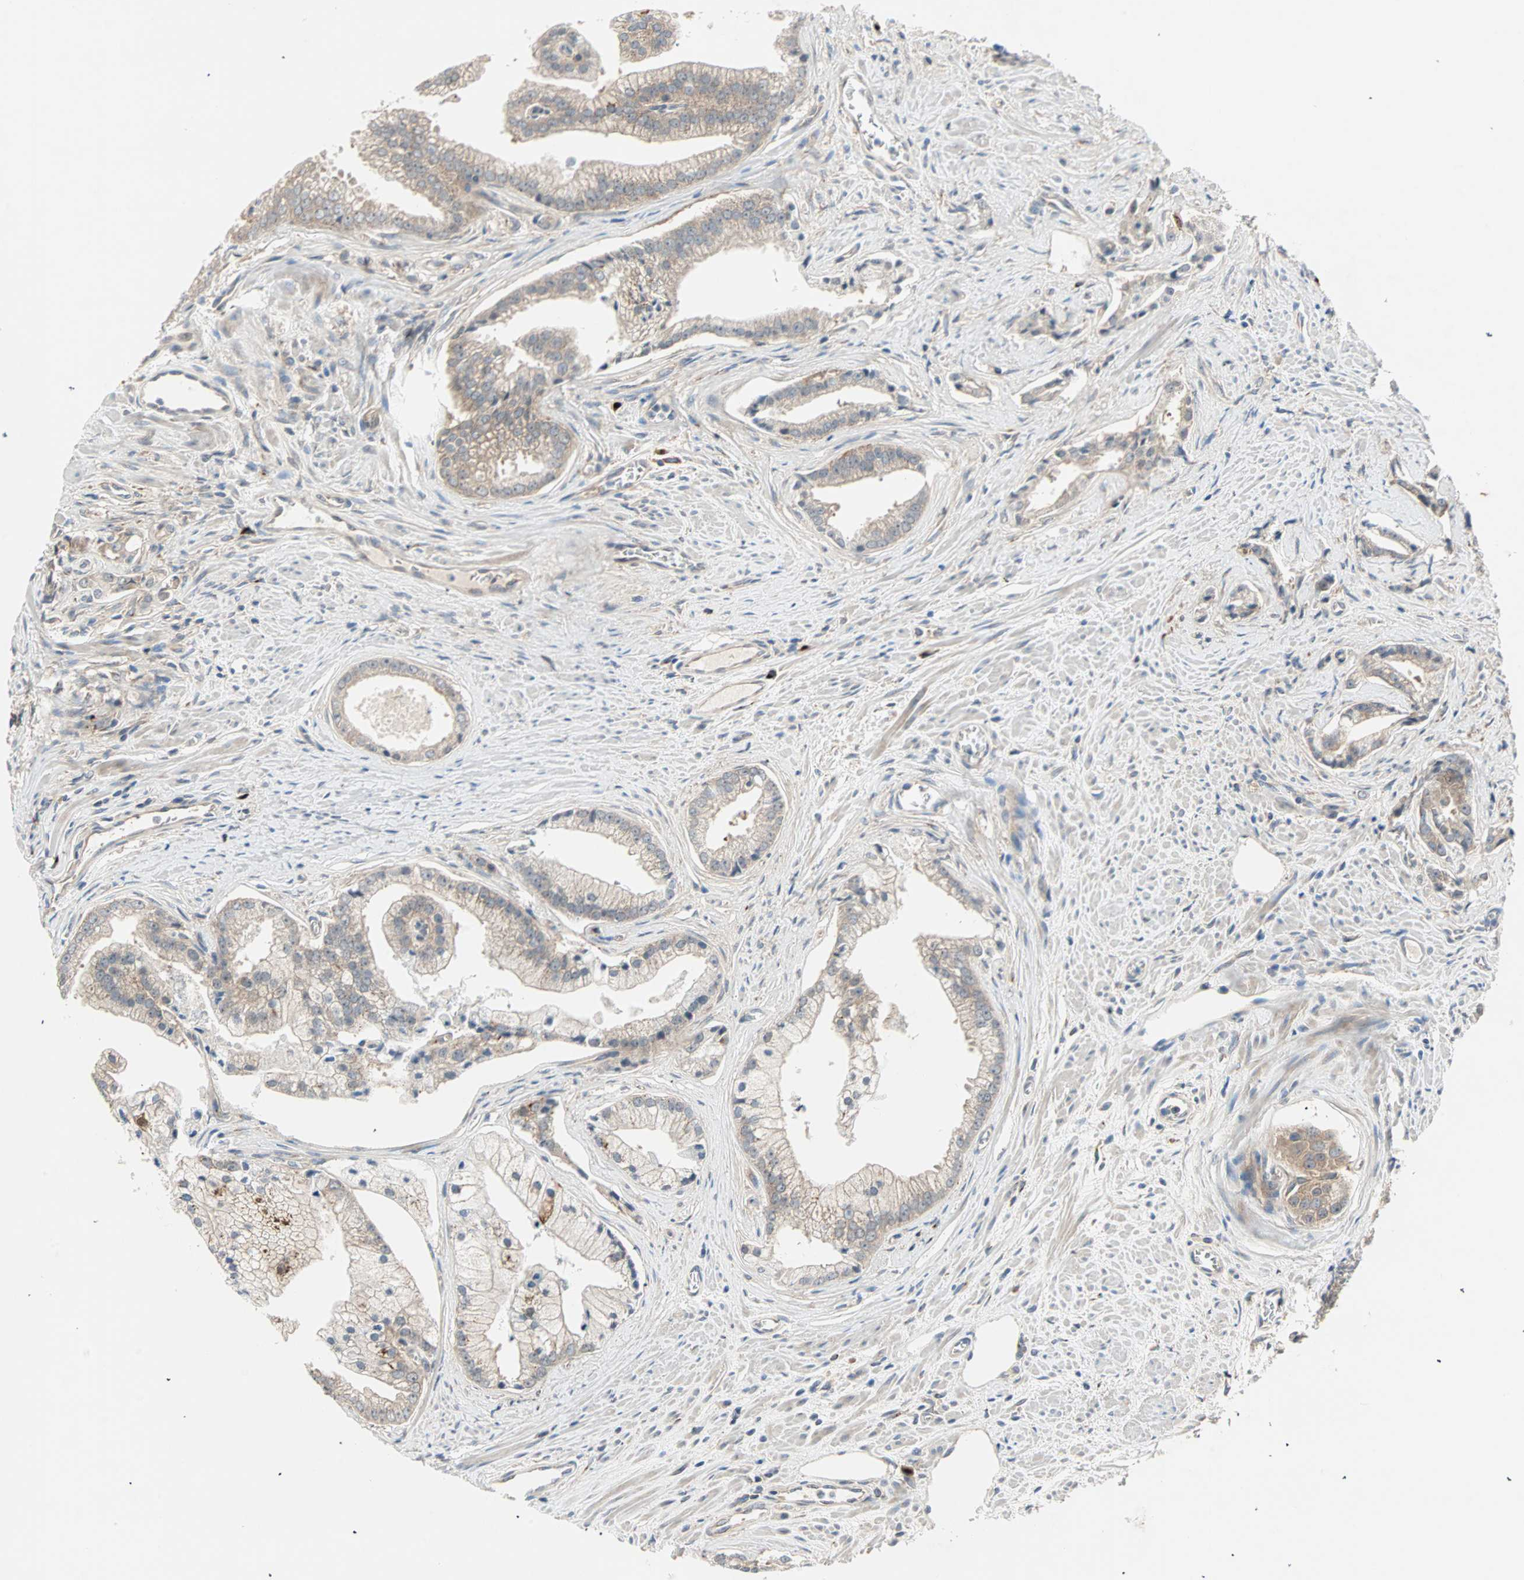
{"staining": {"intensity": "moderate", "quantity": ">75%", "location": "cytoplasmic/membranous"}, "tissue": "prostate cancer", "cell_type": "Tumor cells", "image_type": "cancer", "snomed": [{"axis": "morphology", "description": "Adenocarcinoma, High grade"}, {"axis": "topography", "description": "Prostate"}], "caption": "This is an image of immunohistochemistry staining of adenocarcinoma (high-grade) (prostate), which shows moderate expression in the cytoplasmic/membranous of tumor cells.", "gene": "PDE8A", "patient": {"sex": "male", "age": 67}}